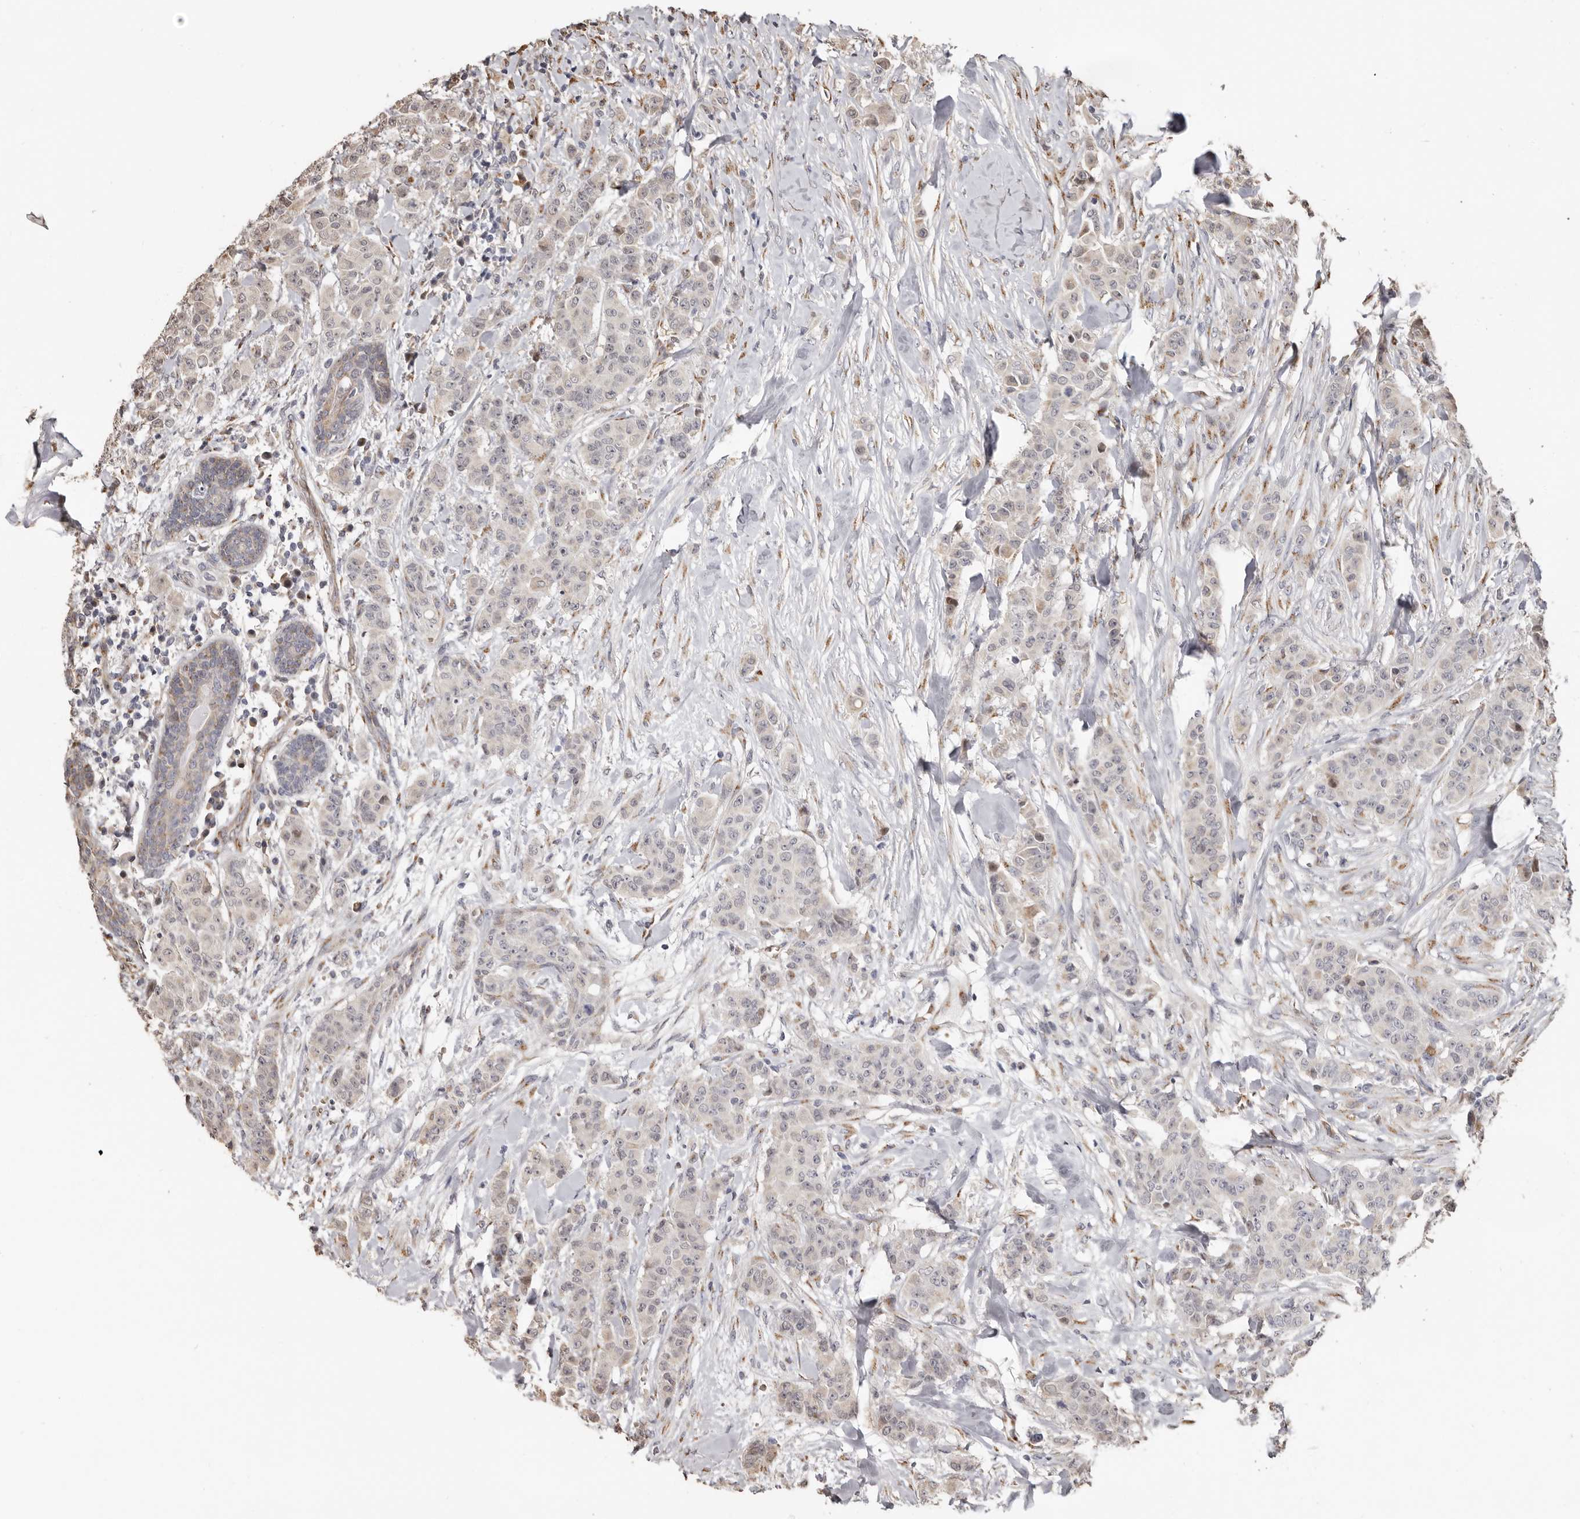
{"staining": {"intensity": "negative", "quantity": "none", "location": "none"}, "tissue": "breast cancer", "cell_type": "Tumor cells", "image_type": "cancer", "snomed": [{"axis": "morphology", "description": "Duct carcinoma"}, {"axis": "topography", "description": "Breast"}], "caption": "Tumor cells are negative for protein expression in human breast cancer.", "gene": "ENTREP1", "patient": {"sex": "female", "age": 40}}